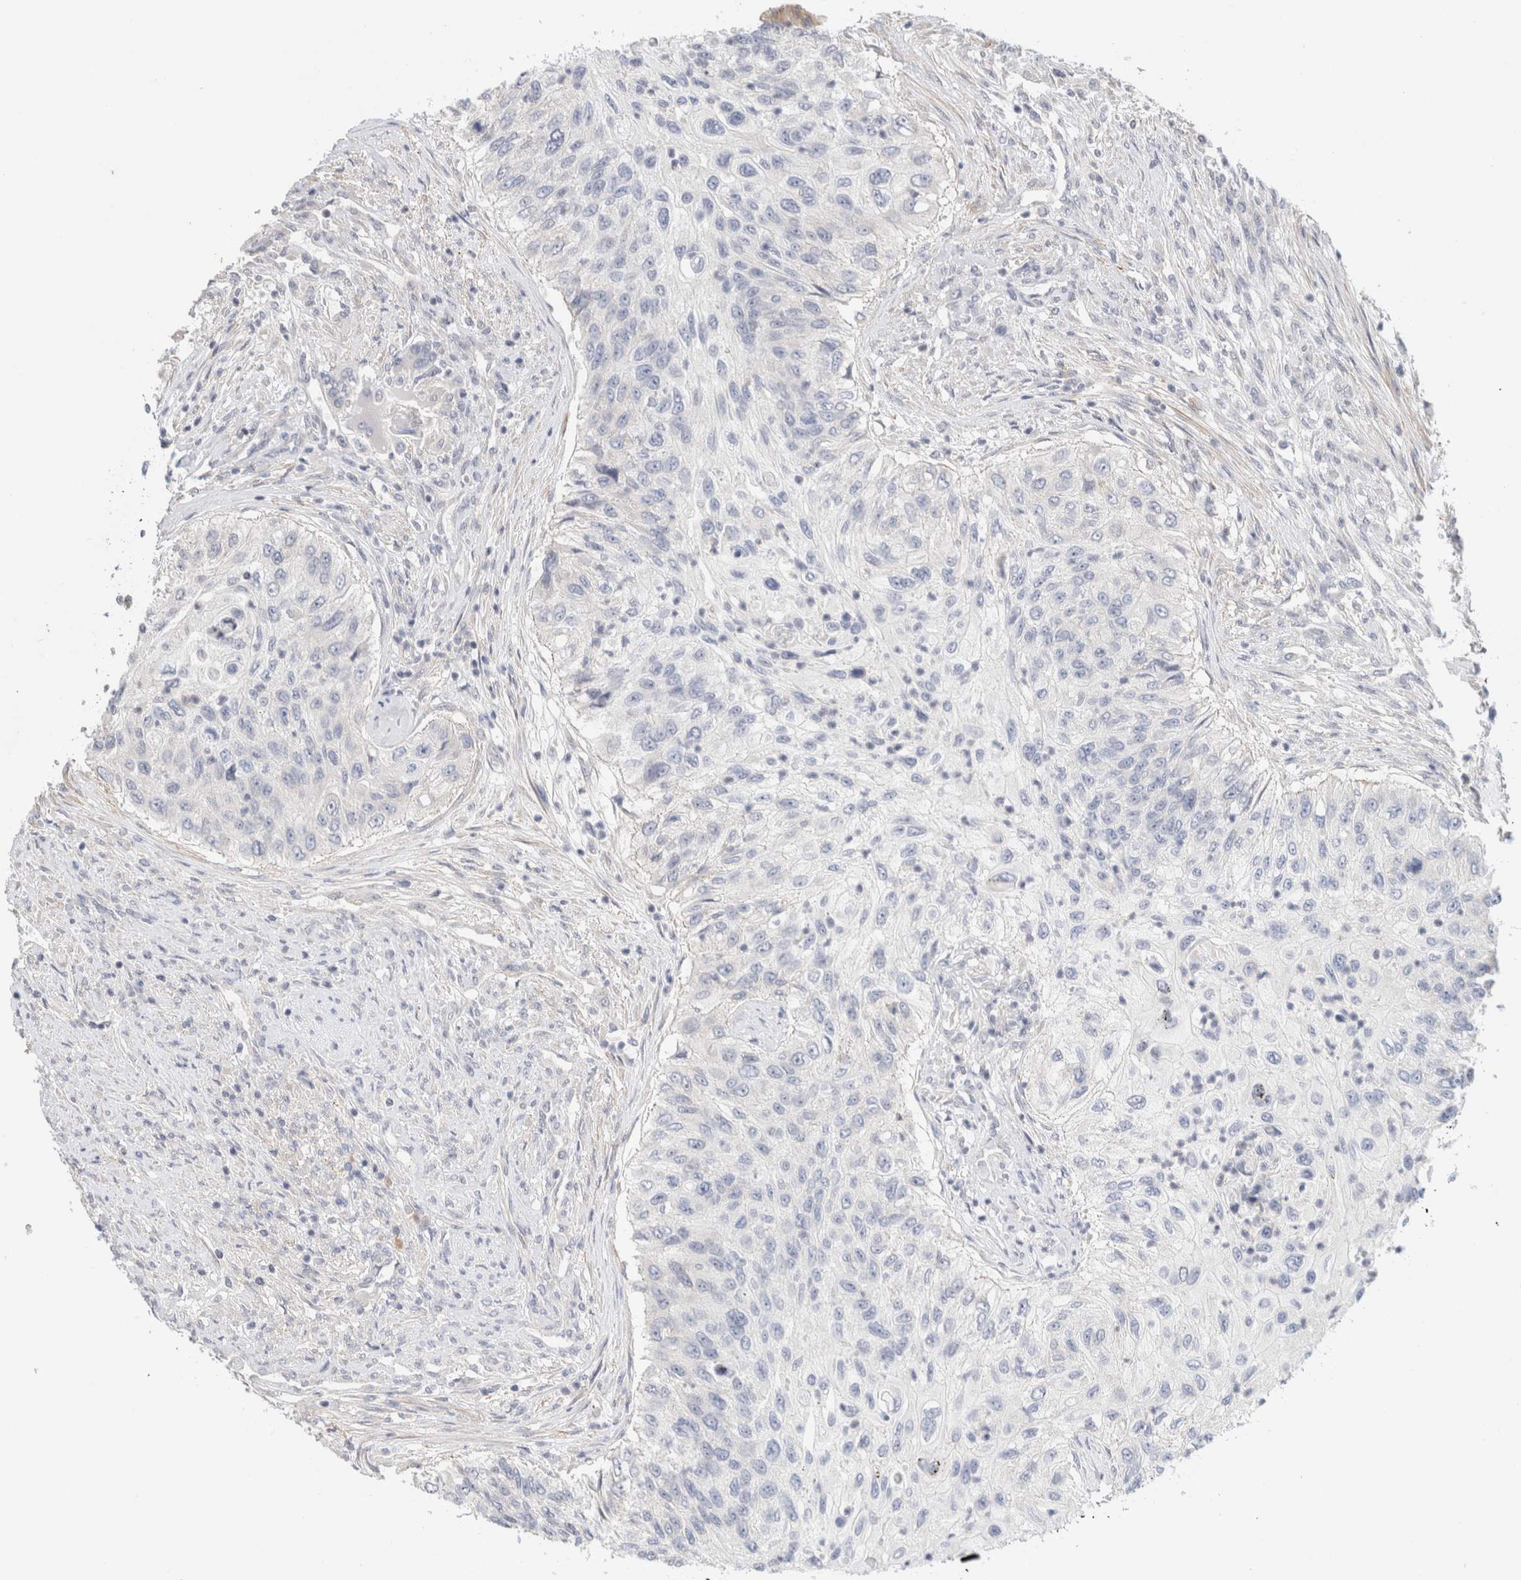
{"staining": {"intensity": "negative", "quantity": "none", "location": "none"}, "tissue": "urothelial cancer", "cell_type": "Tumor cells", "image_type": "cancer", "snomed": [{"axis": "morphology", "description": "Urothelial carcinoma, High grade"}, {"axis": "topography", "description": "Urinary bladder"}], "caption": "This is an immunohistochemistry photomicrograph of urothelial cancer. There is no staining in tumor cells.", "gene": "SPRTN", "patient": {"sex": "female", "age": 60}}